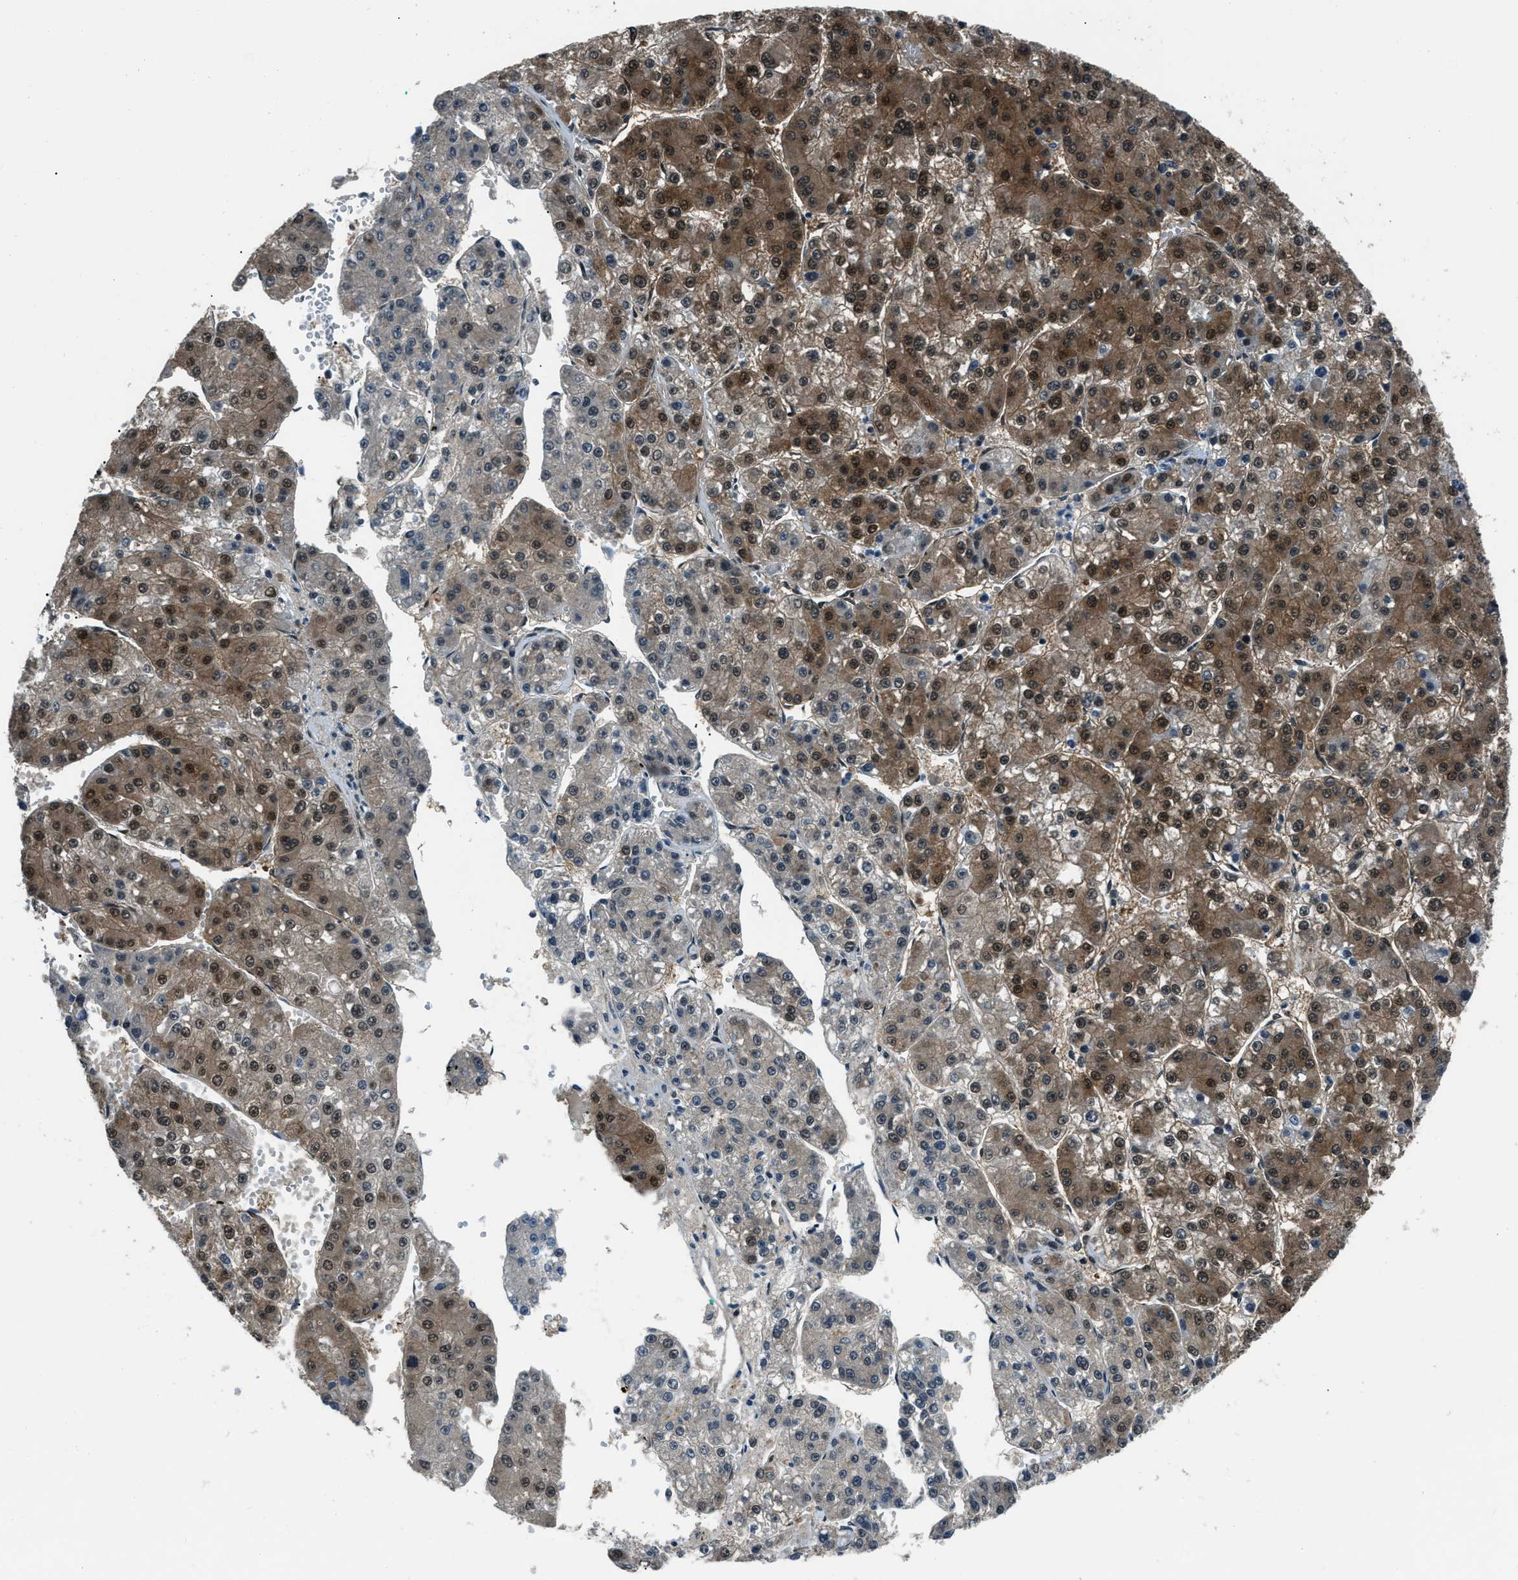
{"staining": {"intensity": "moderate", "quantity": ">75%", "location": "cytoplasmic/membranous,nuclear"}, "tissue": "liver cancer", "cell_type": "Tumor cells", "image_type": "cancer", "snomed": [{"axis": "morphology", "description": "Carcinoma, Hepatocellular, NOS"}, {"axis": "topography", "description": "Liver"}], "caption": "About >75% of tumor cells in human liver cancer exhibit moderate cytoplasmic/membranous and nuclear protein positivity as visualized by brown immunohistochemical staining.", "gene": "NUDCD3", "patient": {"sex": "female", "age": 73}}